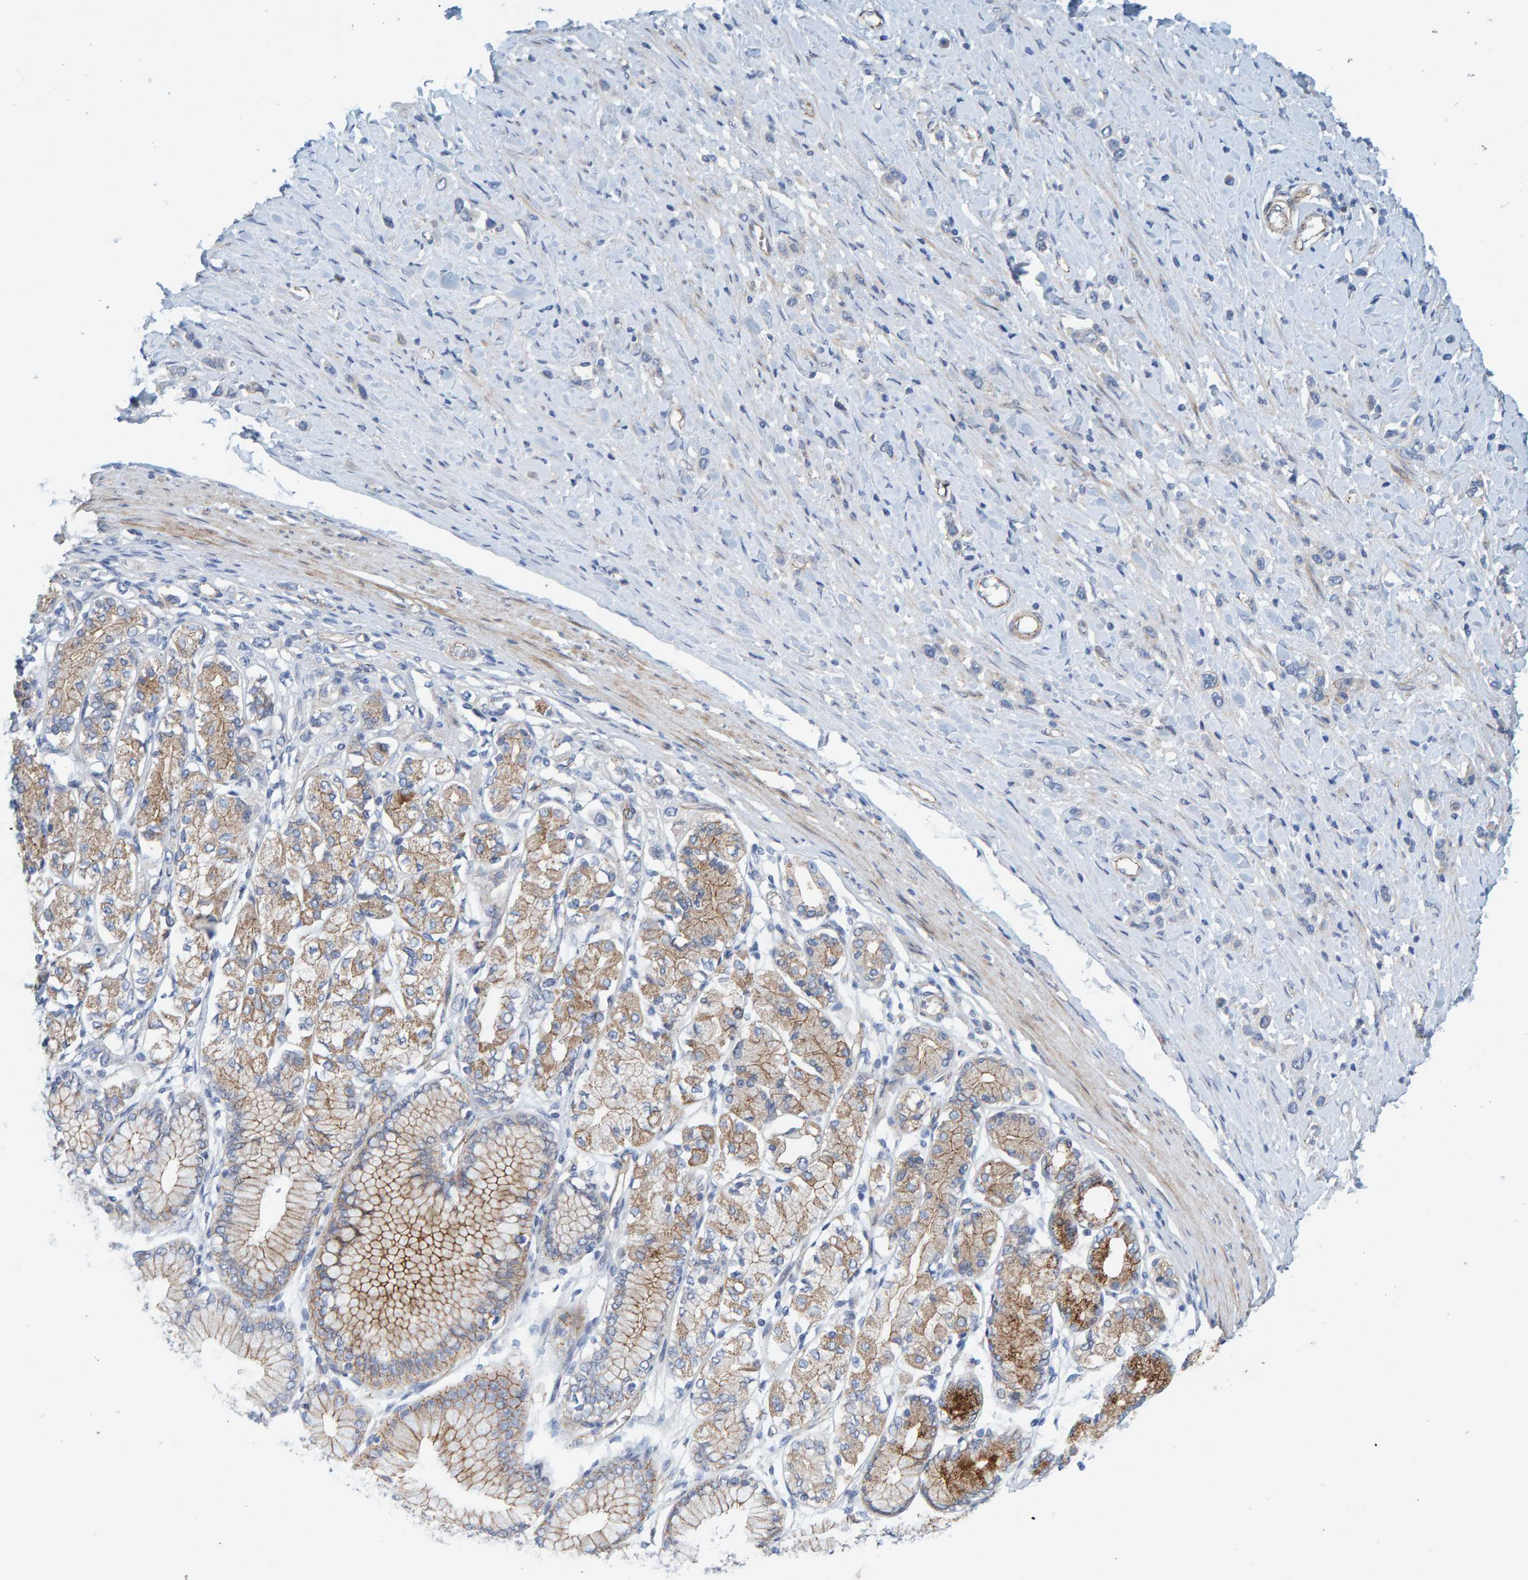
{"staining": {"intensity": "moderate", "quantity": "25%-75%", "location": "cytoplasmic/membranous"}, "tissue": "stomach cancer", "cell_type": "Tumor cells", "image_type": "cancer", "snomed": [{"axis": "morphology", "description": "Adenocarcinoma, NOS"}, {"axis": "topography", "description": "Stomach"}], "caption": "IHC of adenocarcinoma (stomach) exhibits medium levels of moderate cytoplasmic/membranous staining in about 25%-75% of tumor cells.", "gene": "KRBA2", "patient": {"sex": "female", "age": 65}}